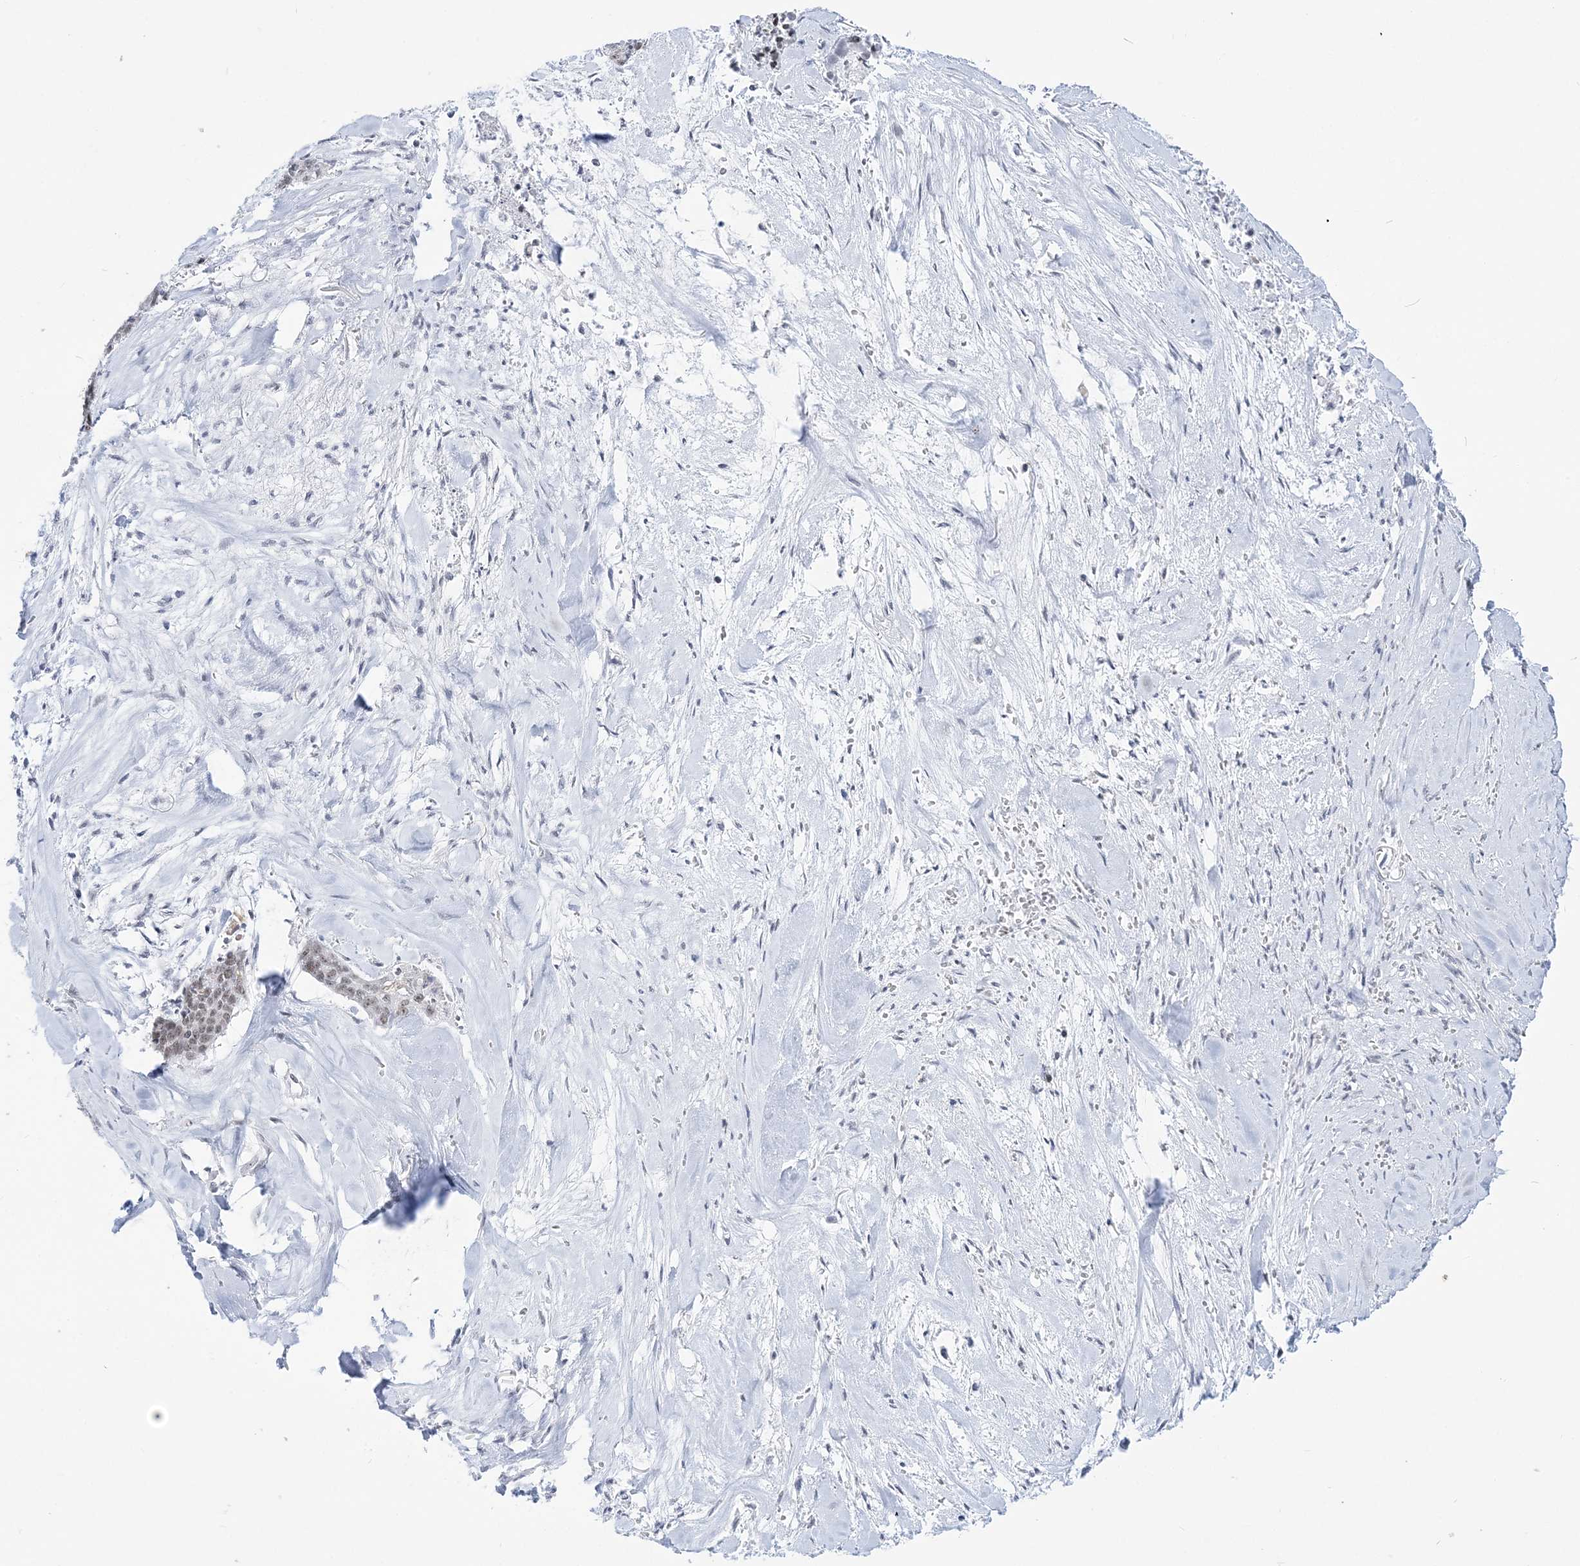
{"staining": {"intensity": "weak", "quantity": "<25%", "location": "nuclear"}, "tissue": "skin cancer", "cell_type": "Tumor cells", "image_type": "cancer", "snomed": [{"axis": "morphology", "description": "Basal cell carcinoma"}, {"axis": "topography", "description": "Skin"}], "caption": "A high-resolution image shows immunohistochemistry (IHC) staining of skin cancer (basal cell carcinoma), which displays no significant expression in tumor cells. (DAB immunohistochemistry visualized using brightfield microscopy, high magnification).", "gene": "DDX21", "patient": {"sex": "female", "age": 64}}